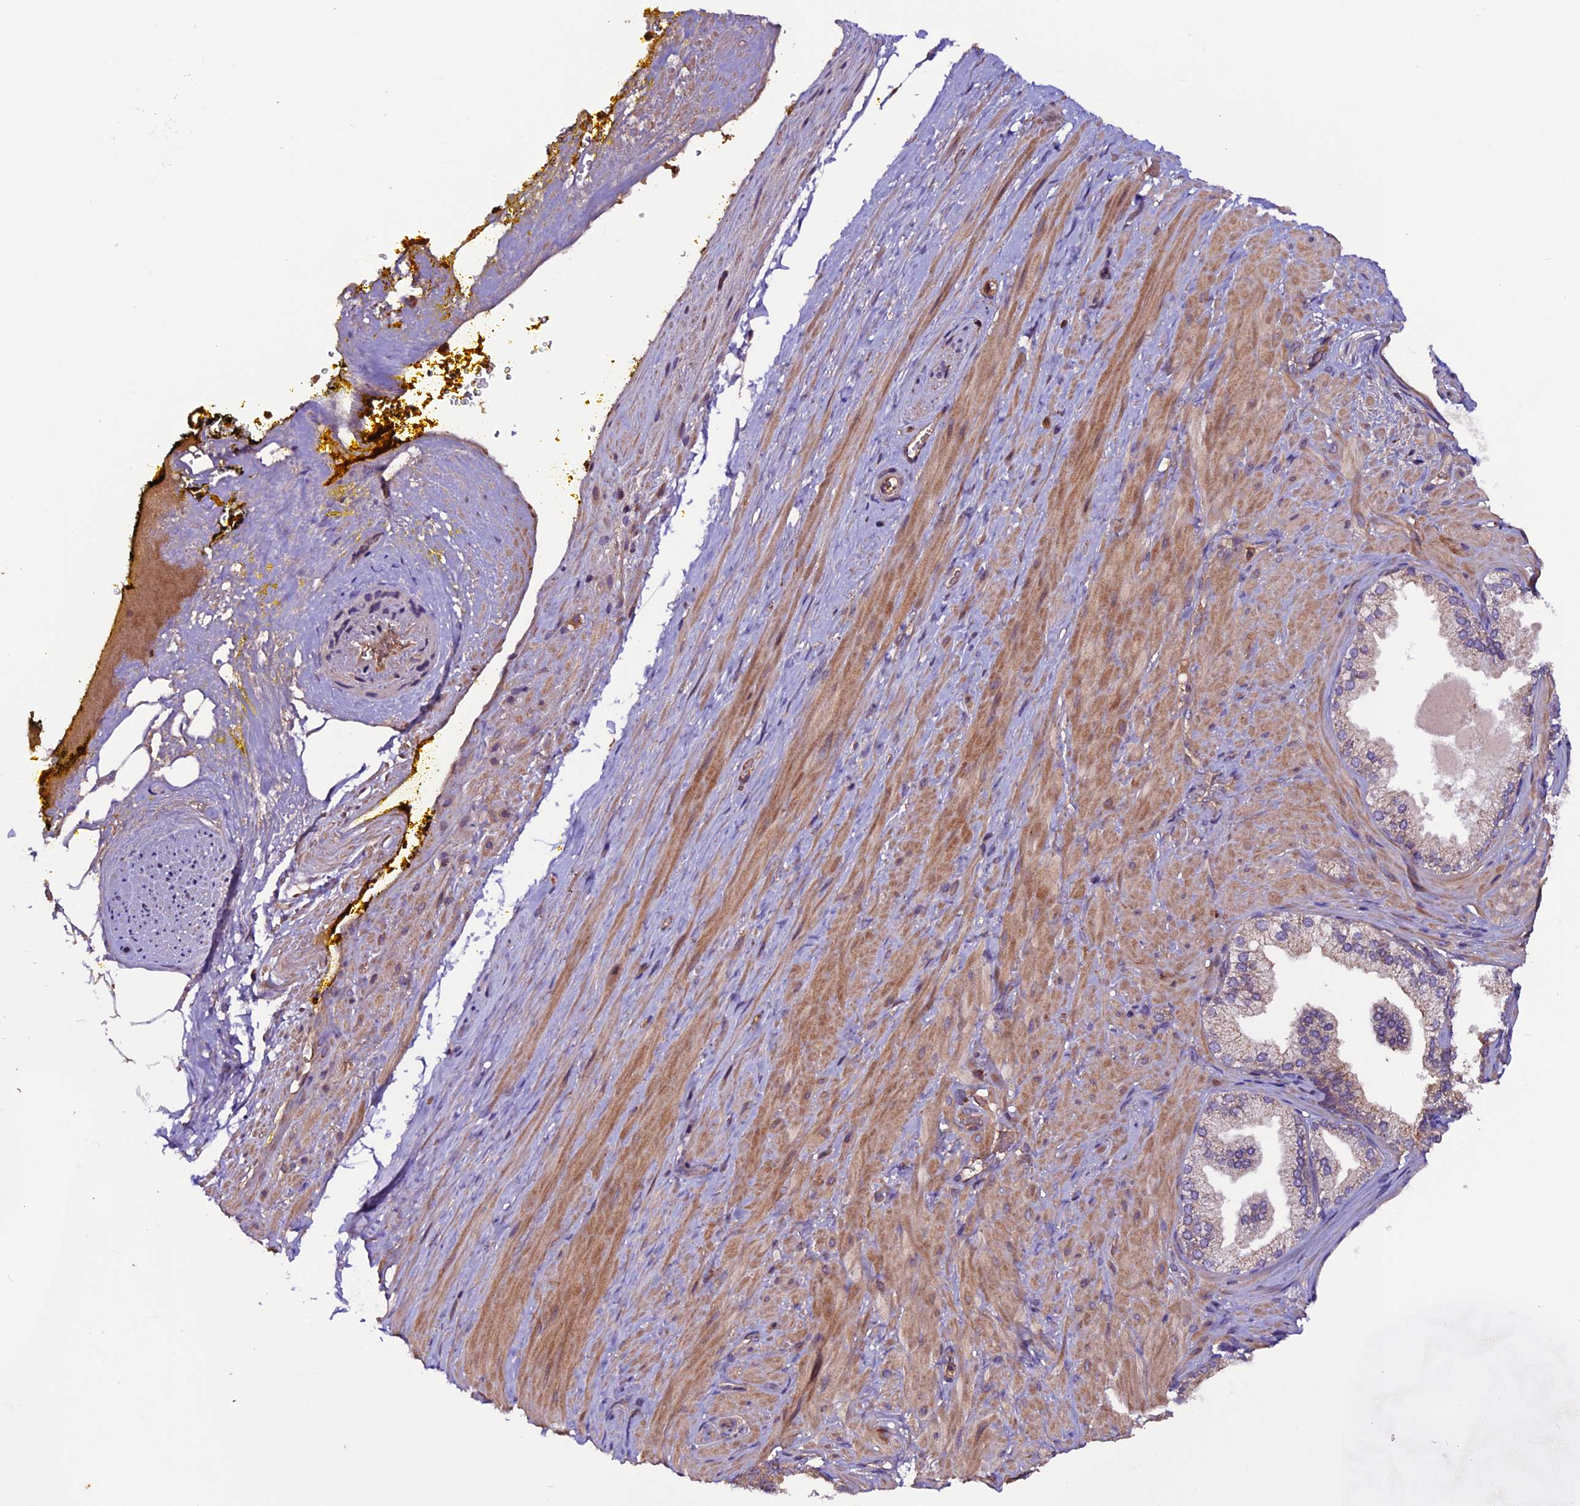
{"staining": {"intensity": "moderate", "quantity": ">75%", "location": "cytoplasmic/membranous"}, "tissue": "adipose tissue", "cell_type": "Adipocytes", "image_type": "normal", "snomed": [{"axis": "morphology", "description": "Normal tissue, NOS"}, {"axis": "morphology", "description": "Adenocarcinoma, Low grade"}, {"axis": "topography", "description": "Prostate"}, {"axis": "topography", "description": "Peripheral nerve tissue"}], "caption": "Immunohistochemistry (IHC) of unremarkable adipose tissue reveals medium levels of moderate cytoplasmic/membranous positivity in about >75% of adipocytes.", "gene": "ZNF598", "patient": {"sex": "male", "age": 63}}